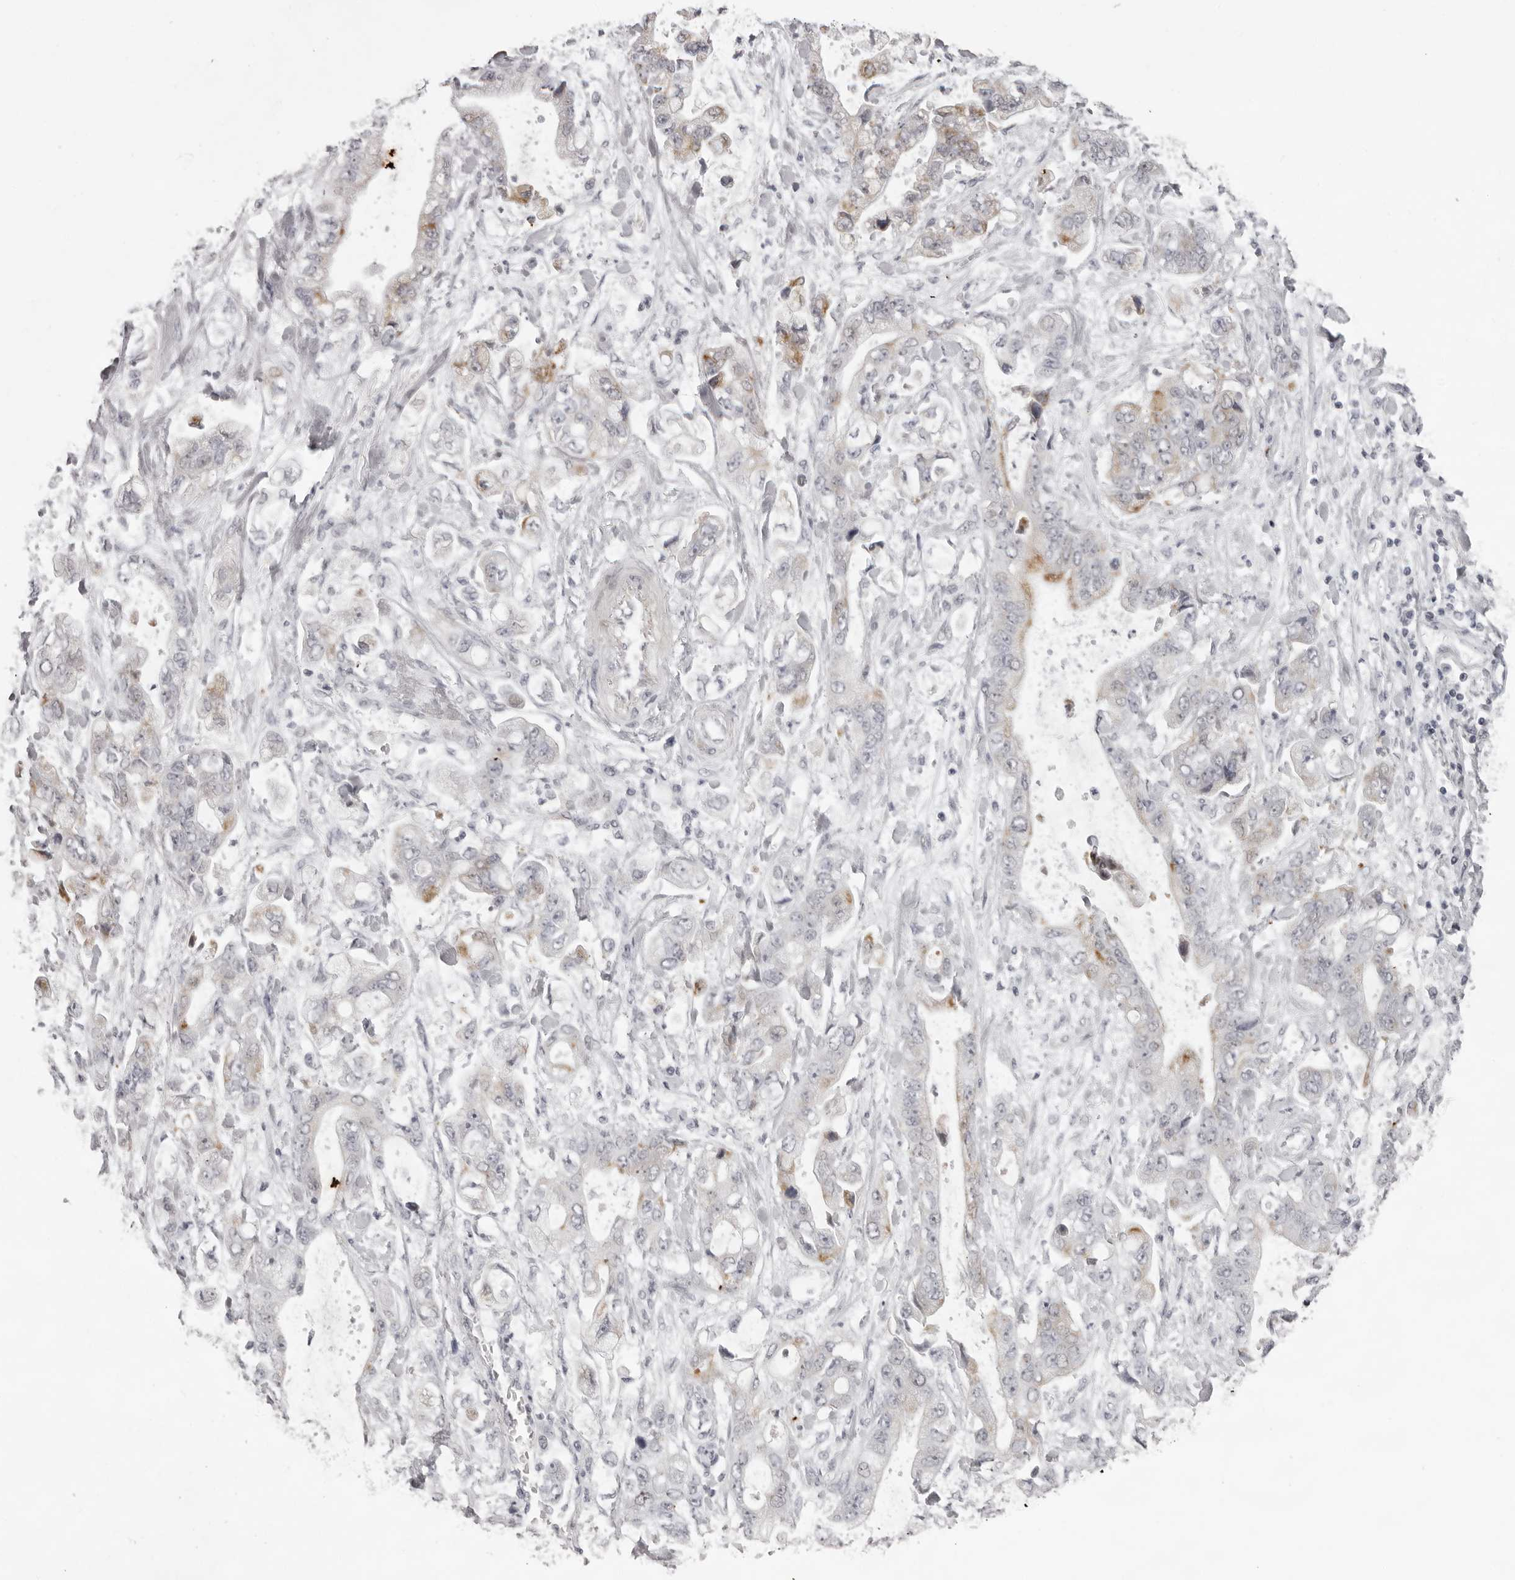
{"staining": {"intensity": "moderate", "quantity": "<25%", "location": "cytoplasmic/membranous"}, "tissue": "stomach cancer", "cell_type": "Tumor cells", "image_type": "cancer", "snomed": [{"axis": "morphology", "description": "Normal tissue, NOS"}, {"axis": "morphology", "description": "Adenocarcinoma, NOS"}, {"axis": "topography", "description": "Stomach"}], "caption": "Stomach cancer stained for a protein reveals moderate cytoplasmic/membranous positivity in tumor cells. The staining was performed using DAB (3,3'-diaminobenzidine) to visualize the protein expression in brown, while the nuclei were stained in blue with hematoxylin (Magnification: 20x).", "gene": "NUDT18", "patient": {"sex": "male", "age": 62}}